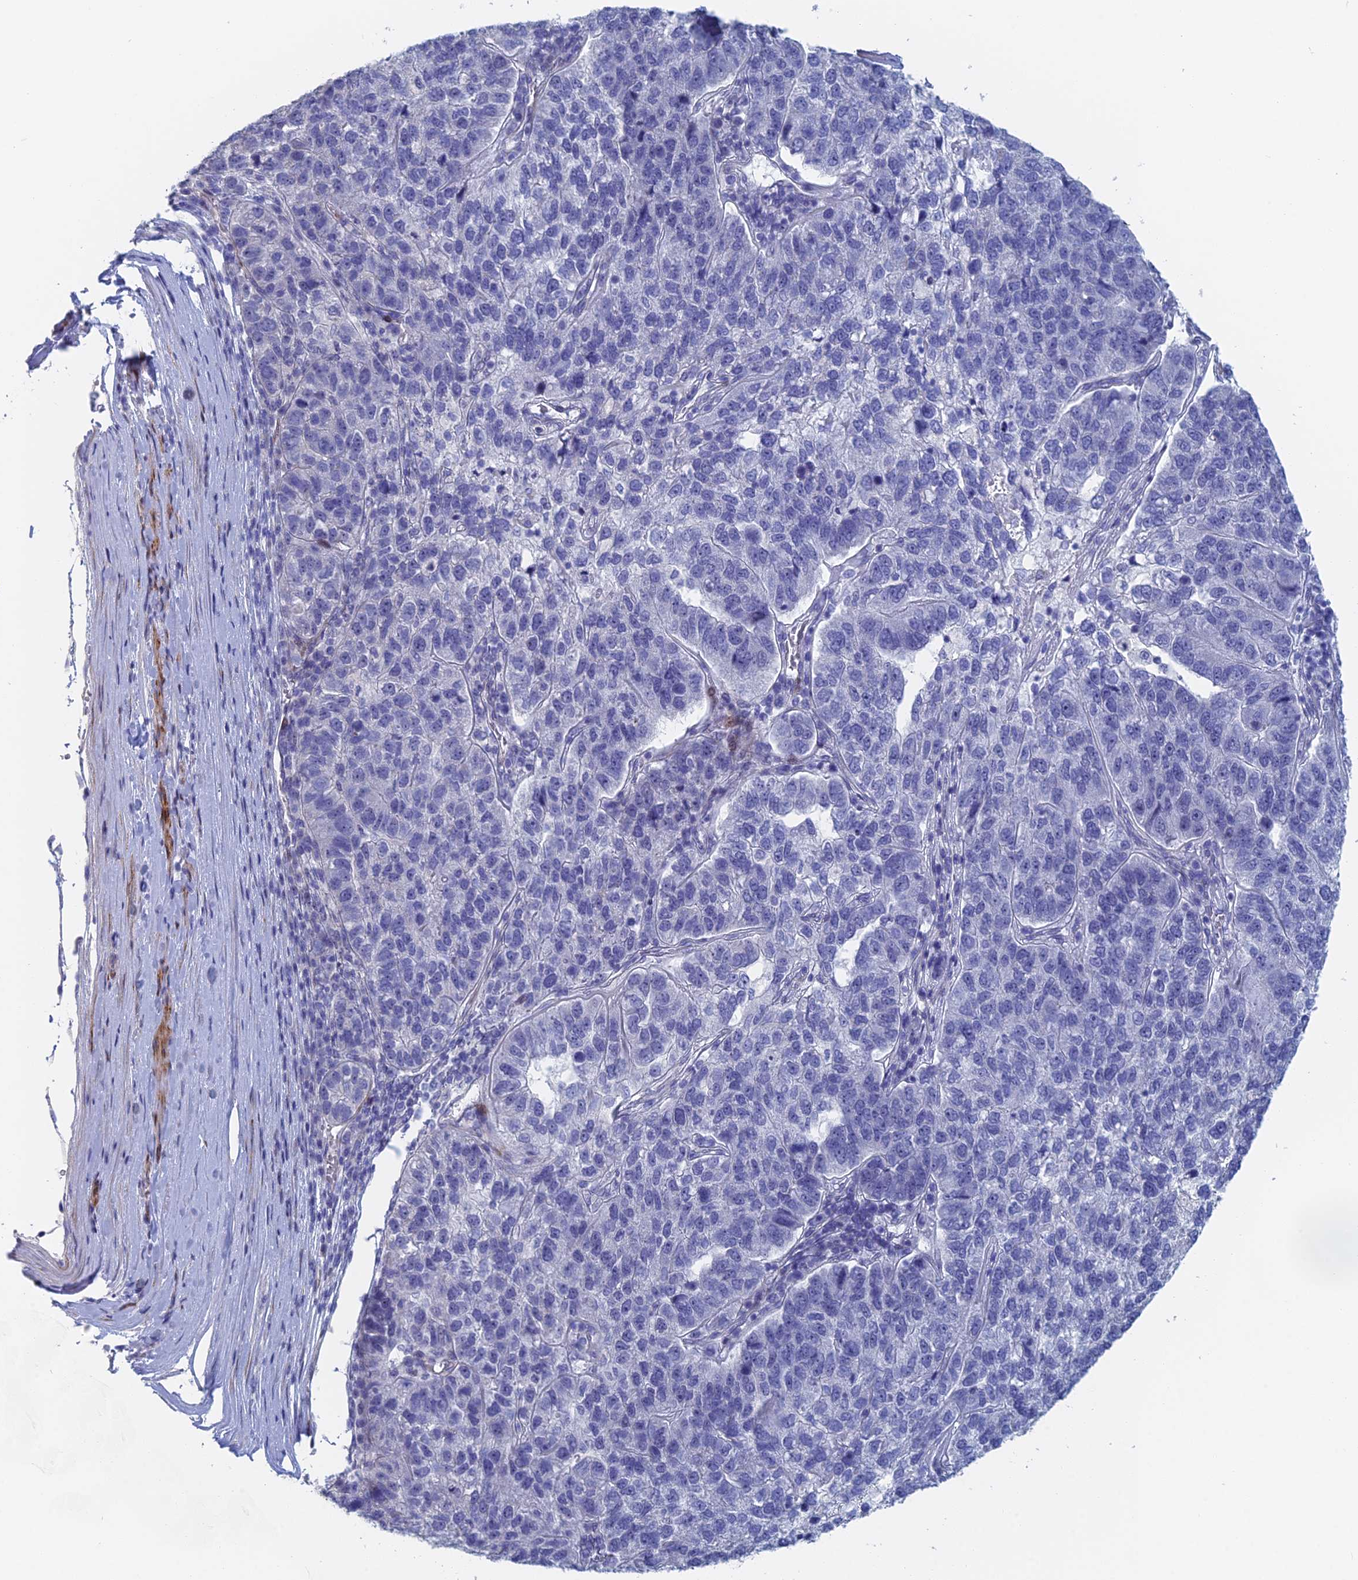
{"staining": {"intensity": "negative", "quantity": "none", "location": "none"}, "tissue": "pancreatic cancer", "cell_type": "Tumor cells", "image_type": "cancer", "snomed": [{"axis": "morphology", "description": "Adenocarcinoma, NOS"}, {"axis": "topography", "description": "Pancreas"}], "caption": "The IHC histopathology image has no significant positivity in tumor cells of pancreatic cancer (adenocarcinoma) tissue.", "gene": "DRGX", "patient": {"sex": "female", "age": 61}}